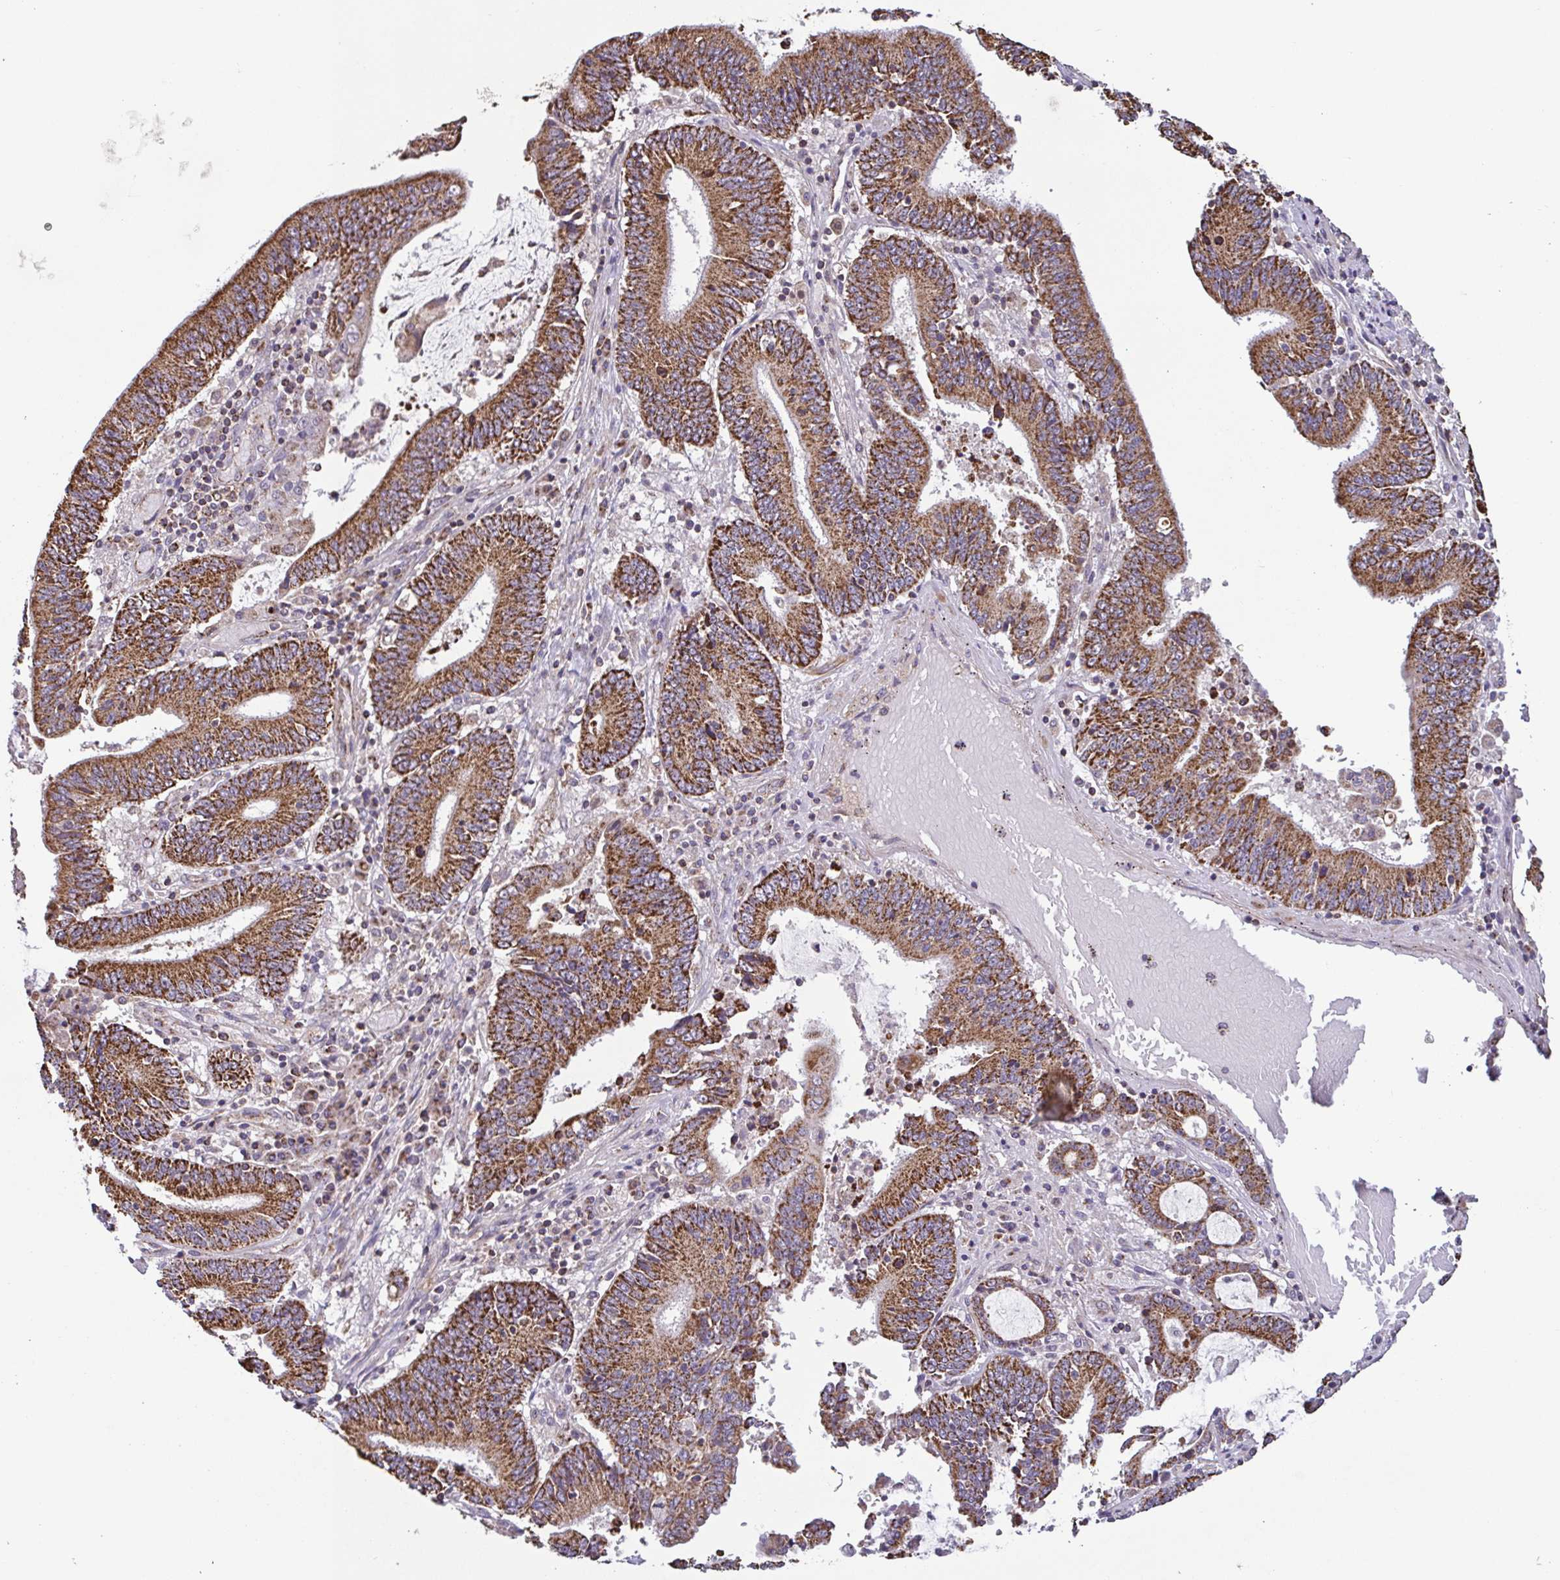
{"staining": {"intensity": "strong", "quantity": ">75%", "location": "cytoplasmic/membranous"}, "tissue": "stomach cancer", "cell_type": "Tumor cells", "image_type": "cancer", "snomed": [{"axis": "morphology", "description": "Adenocarcinoma, NOS"}, {"axis": "topography", "description": "Stomach, upper"}], "caption": "Stomach cancer (adenocarcinoma) tissue displays strong cytoplasmic/membranous staining in approximately >75% of tumor cells", "gene": "DIP2B", "patient": {"sex": "male", "age": 68}}